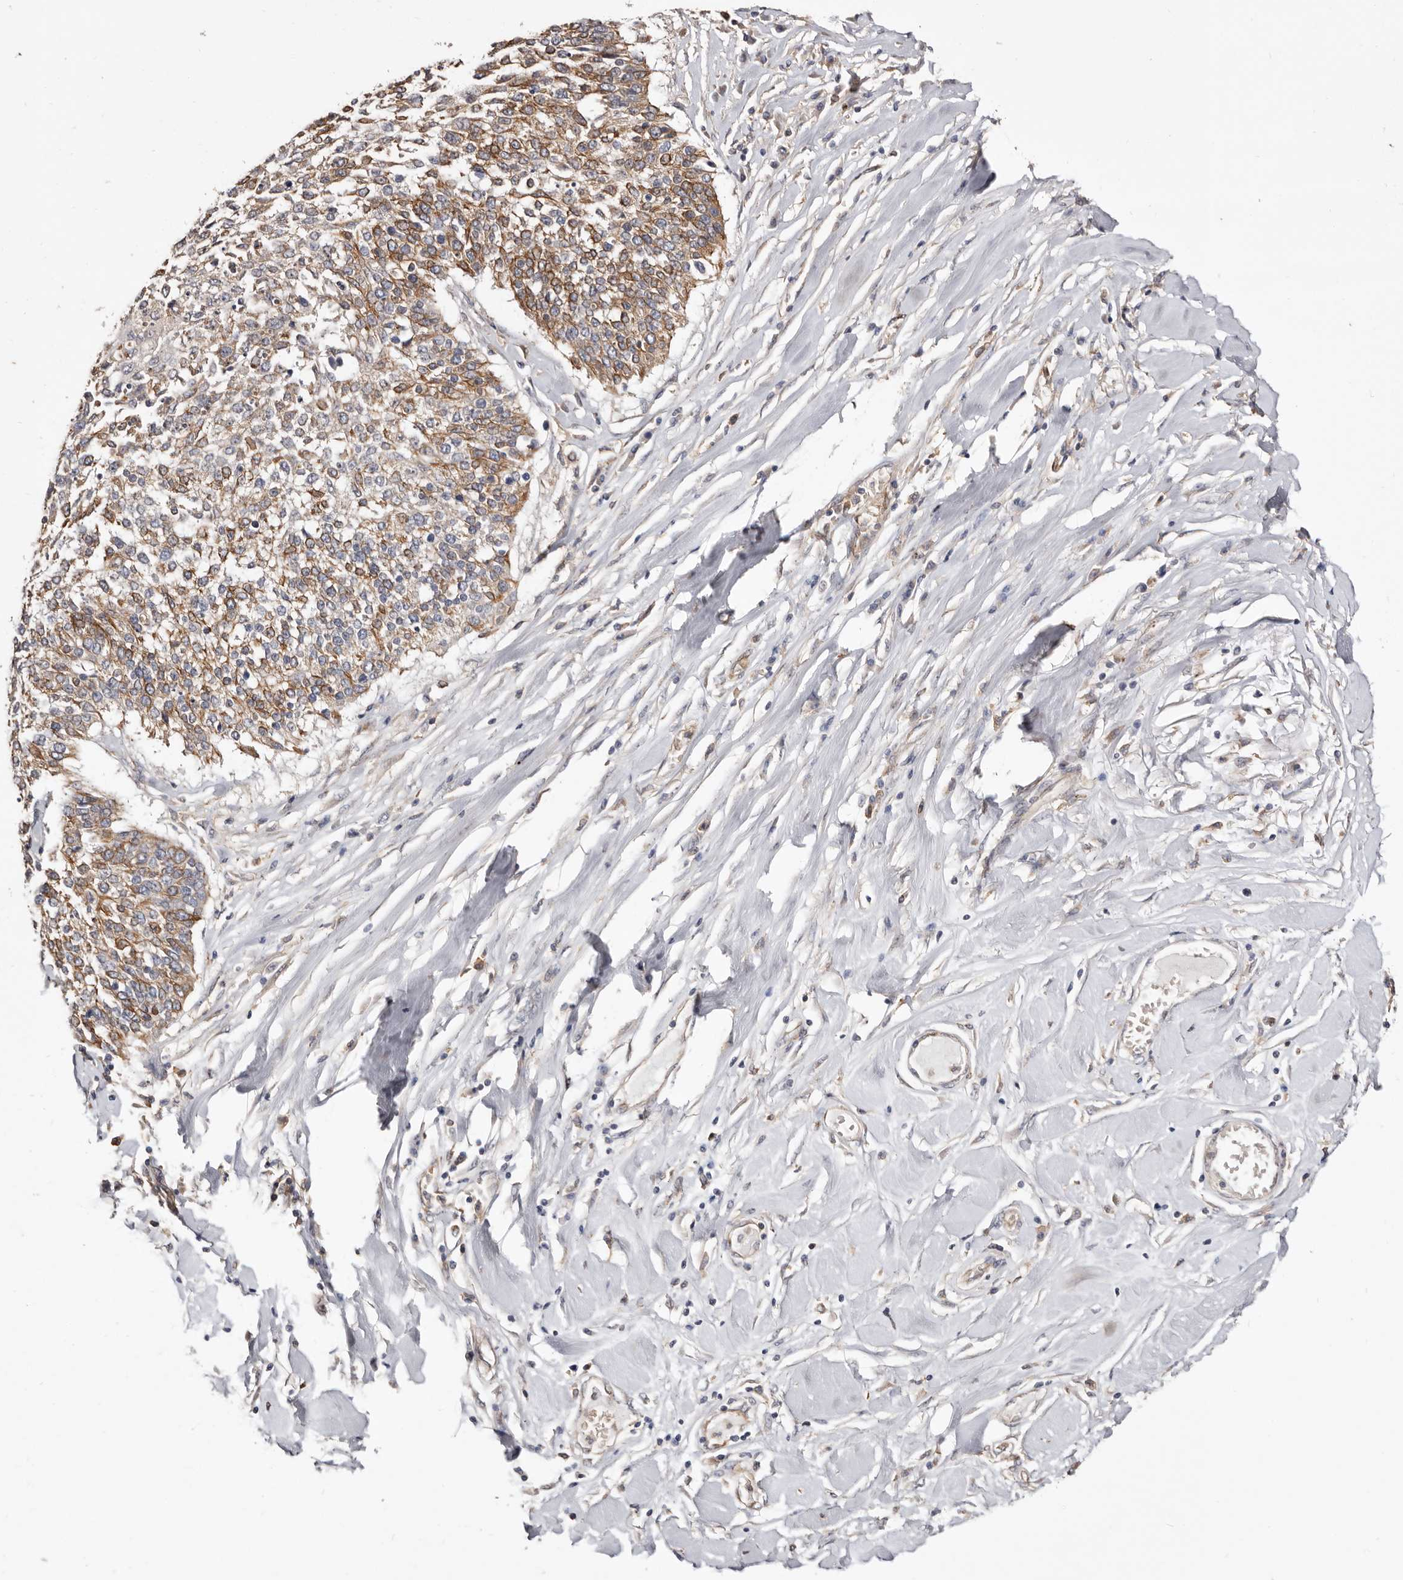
{"staining": {"intensity": "moderate", "quantity": ">75%", "location": "cytoplasmic/membranous"}, "tissue": "lung cancer", "cell_type": "Tumor cells", "image_type": "cancer", "snomed": [{"axis": "morphology", "description": "Normal tissue, NOS"}, {"axis": "morphology", "description": "Squamous cell carcinoma, NOS"}, {"axis": "topography", "description": "Cartilage tissue"}, {"axis": "topography", "description": "Bronchus"}, {"axis": "topography", "description": "Lung"}, {"axis": "topography", "description": "Peripheral nerve tissue"}], "caption": "Protein staining of squamous cell carcinoma (lung) tissue reveals moderate cytoplasmic/membranous expression in approximately >75% of tumor cells.", "gene": "LRRC25", "patient": {"sex": "female", "age": 49}}